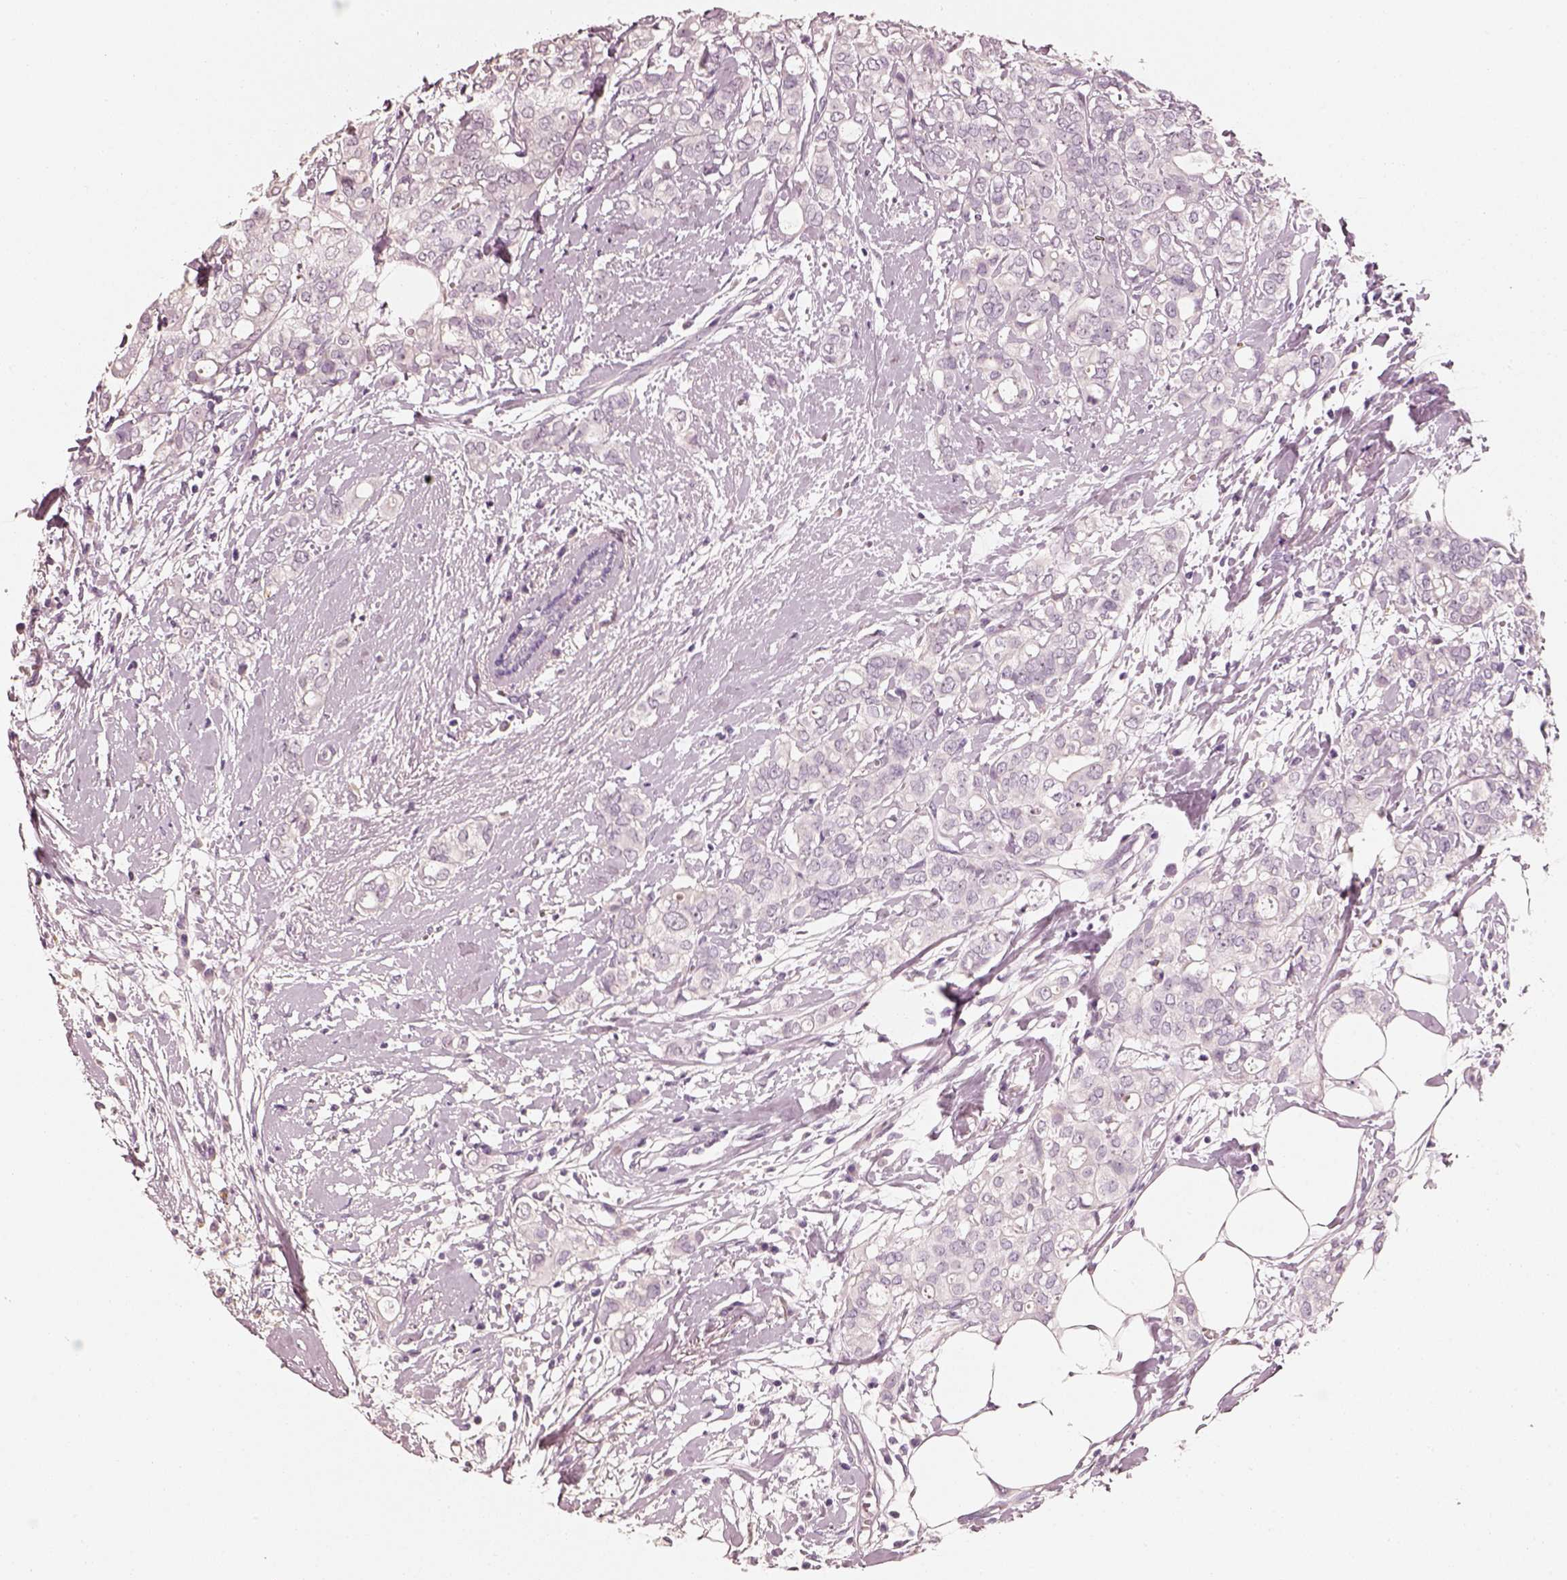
{"staining": {"intensity": "negative", "quantity": "none", "location": "none"}, "tissue": "breast cancer", "cell_type": "Tumor cells", "image_type": "cancer", "snomed": [{"axis": "morphology", "description": "Duct carcinoma"}, {"axis": "topography", "description": "Breast"}], "caption": "A histopathology image of human breast cancer is negative for staining in tumor cells.", "gene": "RS1", "patient": {"sex": "female", "age": 40}}